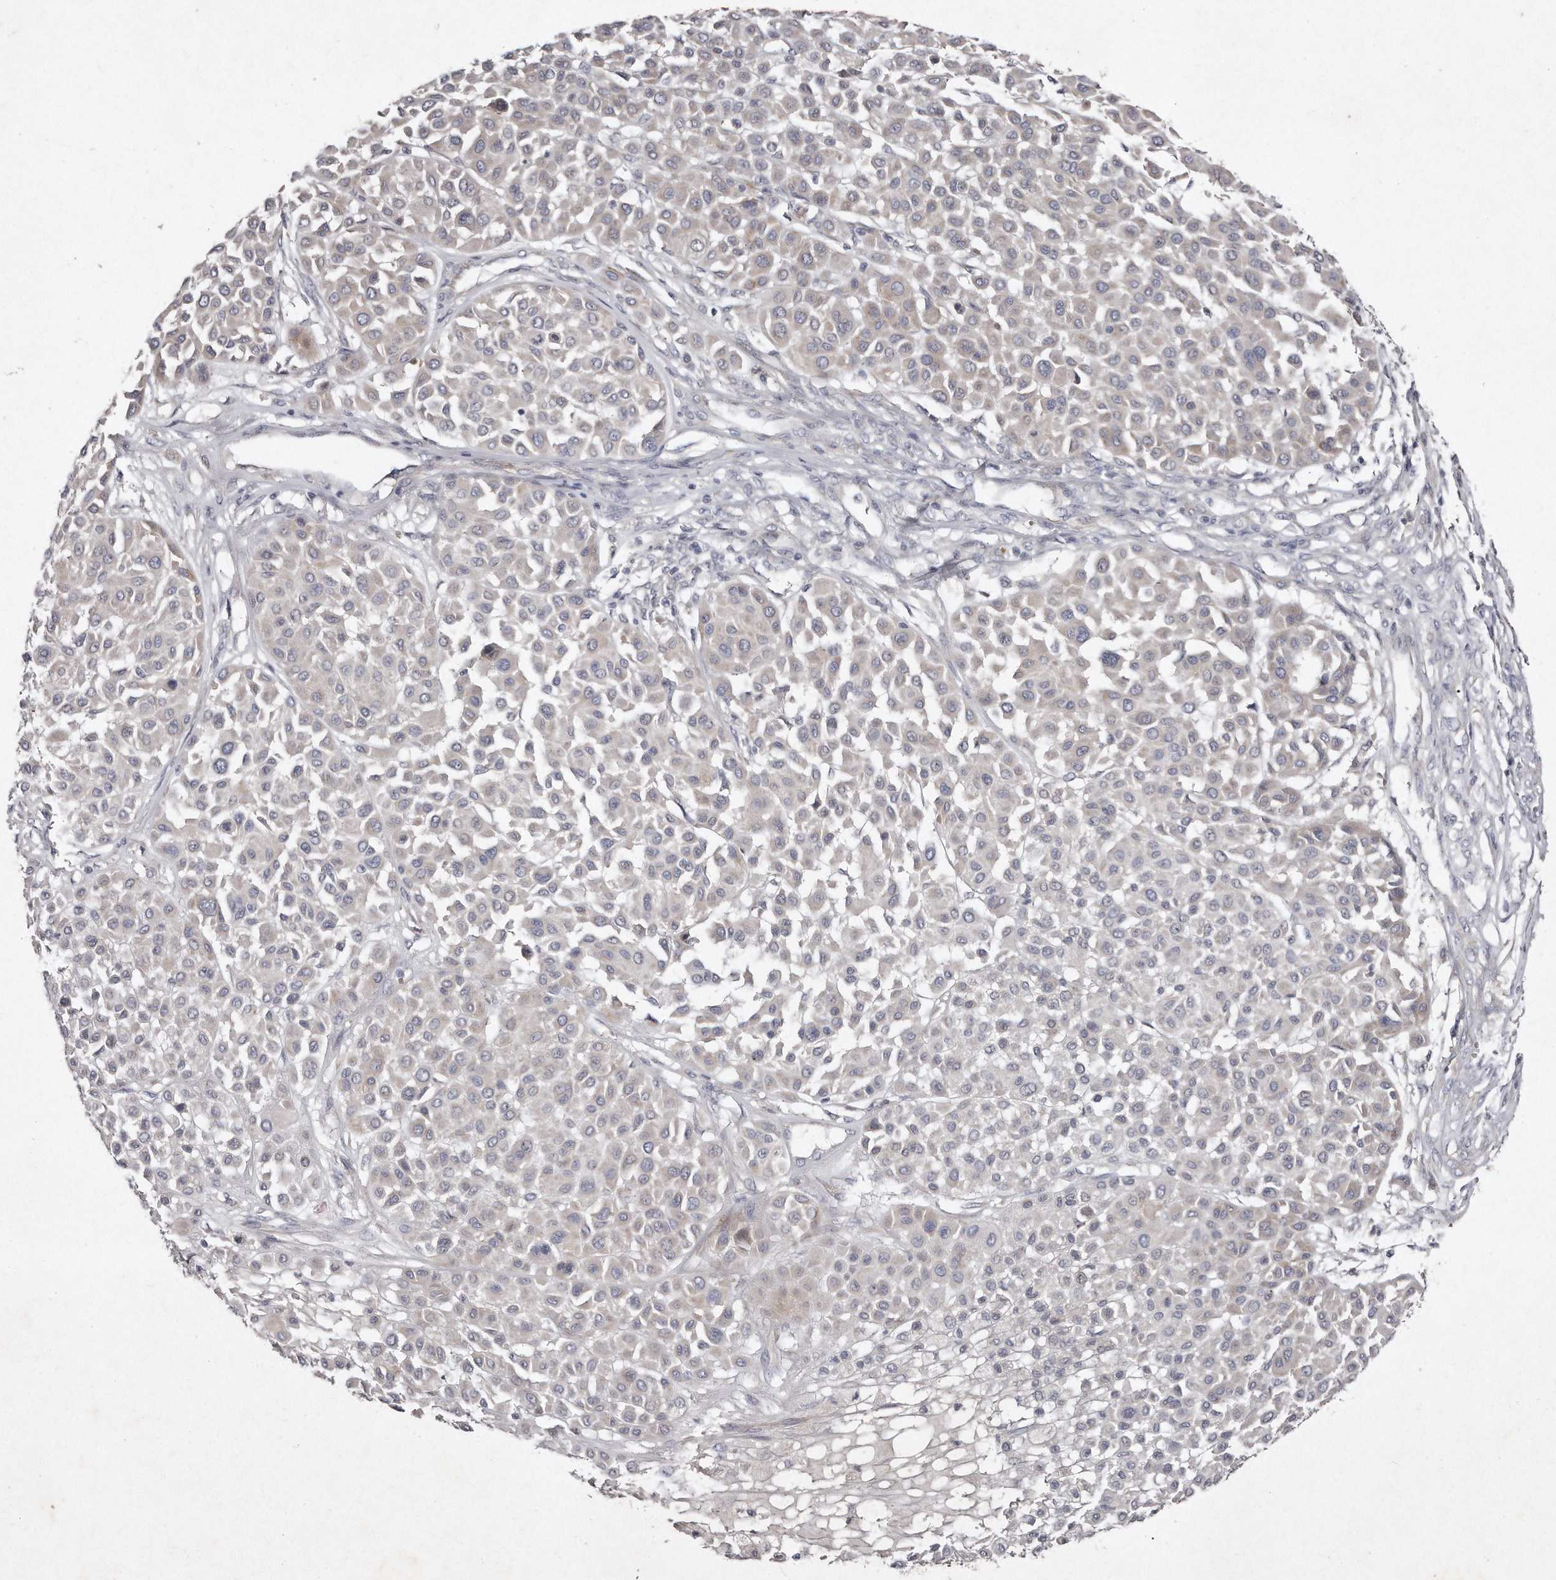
{"staining": {"intensity": "negative", "quantity": "none", "location": "none"}, "tissue": "melanoma", "cell_type": "Tumor cells", "image_type": "cancer", "snomed": [{"axis": "morphology", "description": "Malignant melanoma, Metastatic site"}, {"axis": "topography", "description": "Soft tissue"}], "caption": "An image of melanoma stained for a protein reveals no brown staining in tumor cells.", "gene": "TECR", "patient": {"sex": "male", "age": 41}}